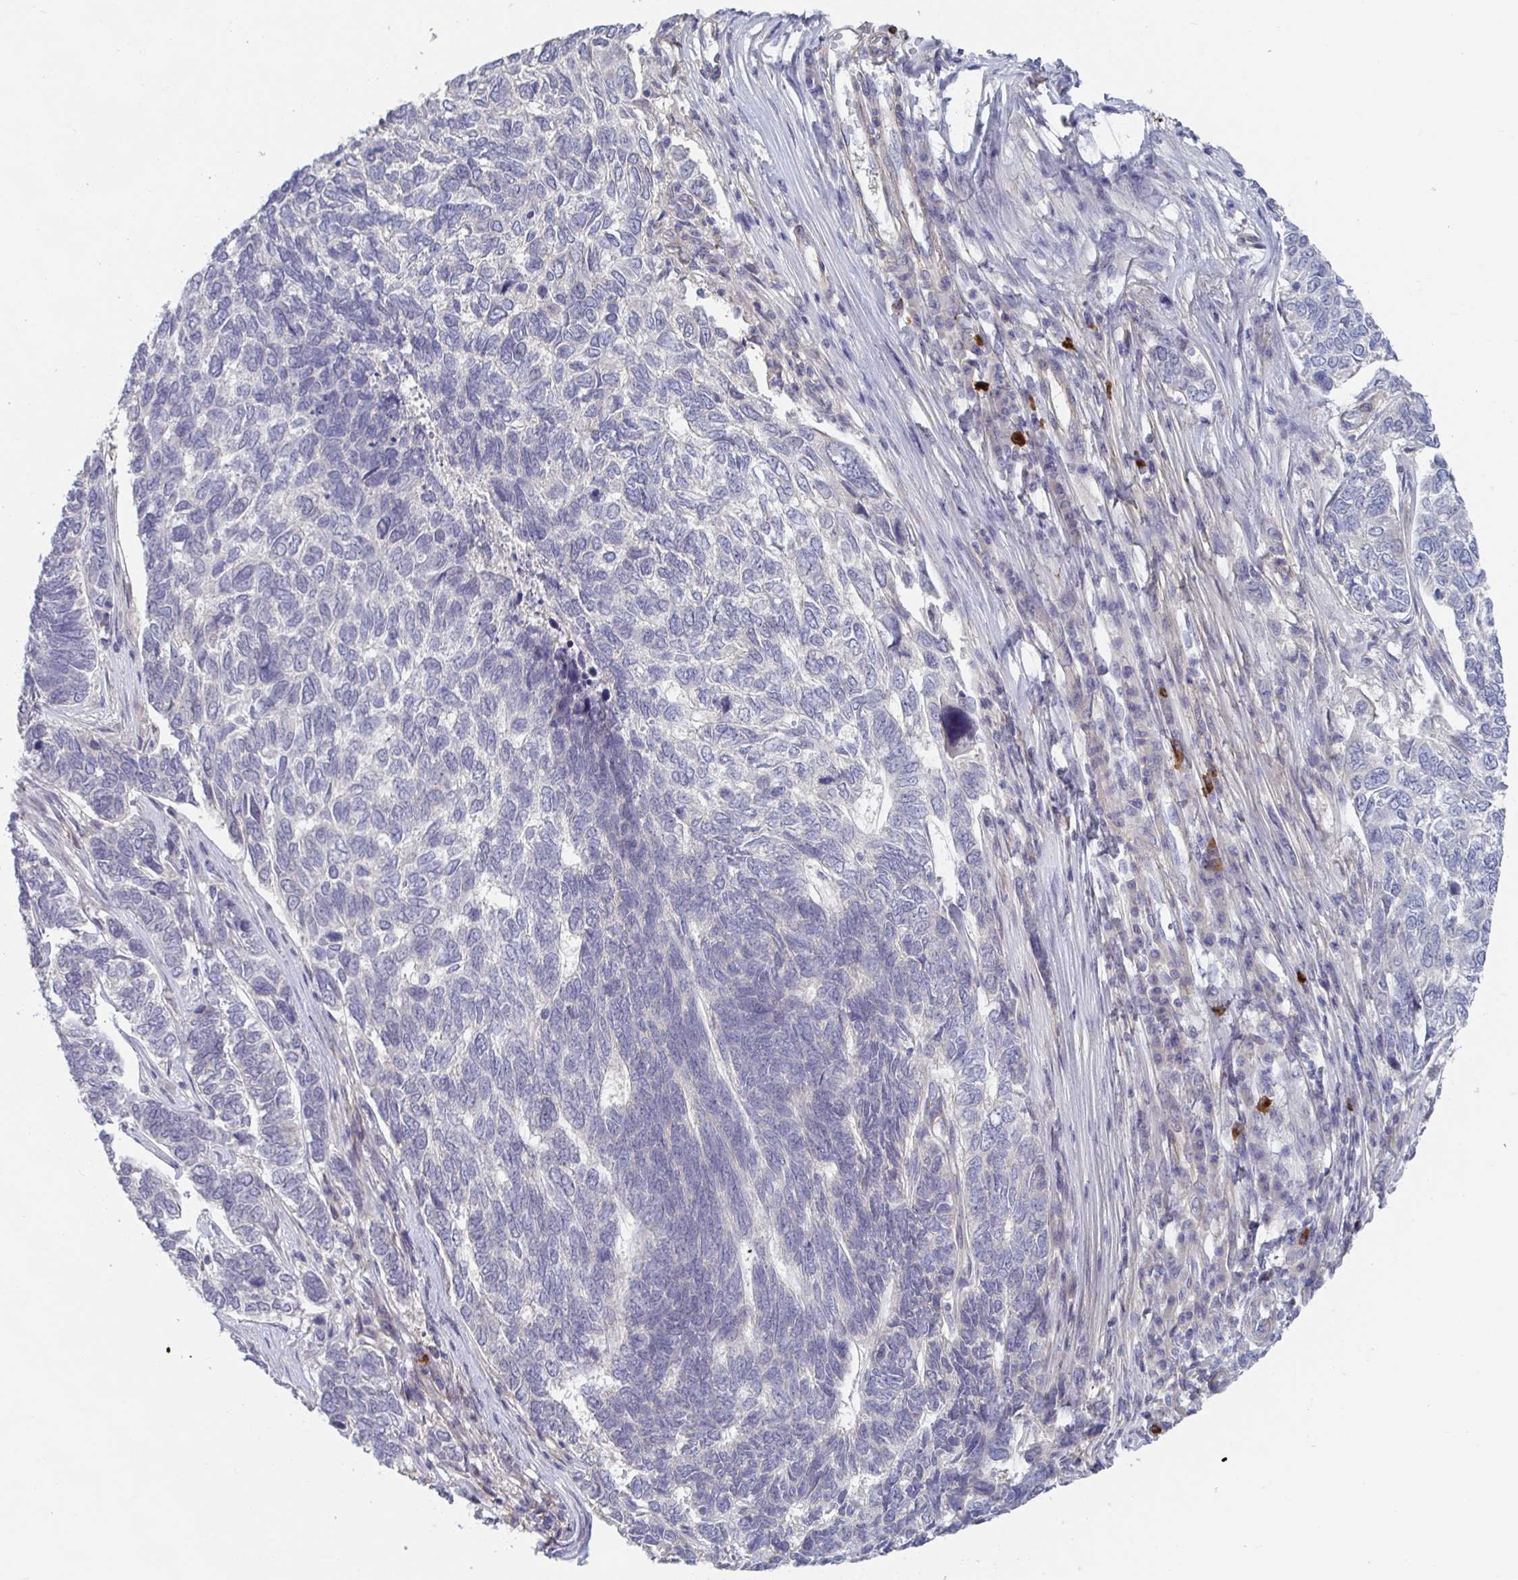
{"staining": {"intensity": "negative", "quantity": "none", "location": "none"}, "tissue": "skin cancer", "cell_type": "Tumor cells", "image_type": "cancer", "snomed": [{"axis": "morphology", "description": "Basal cell carcinoma"}, {"axis": "topography", "description": "Skin"}], "caption": "IHC of human skin basal cell carcinoma exhibits no positivity in tumor cells. The staining was performed using DAB to visualize the protein expression in brown, while the nuclei were stained in blue with hematoxylin (Magnification: 20x).", "gene": "STK26", "patient": {"sex": "female", "age": 65}}